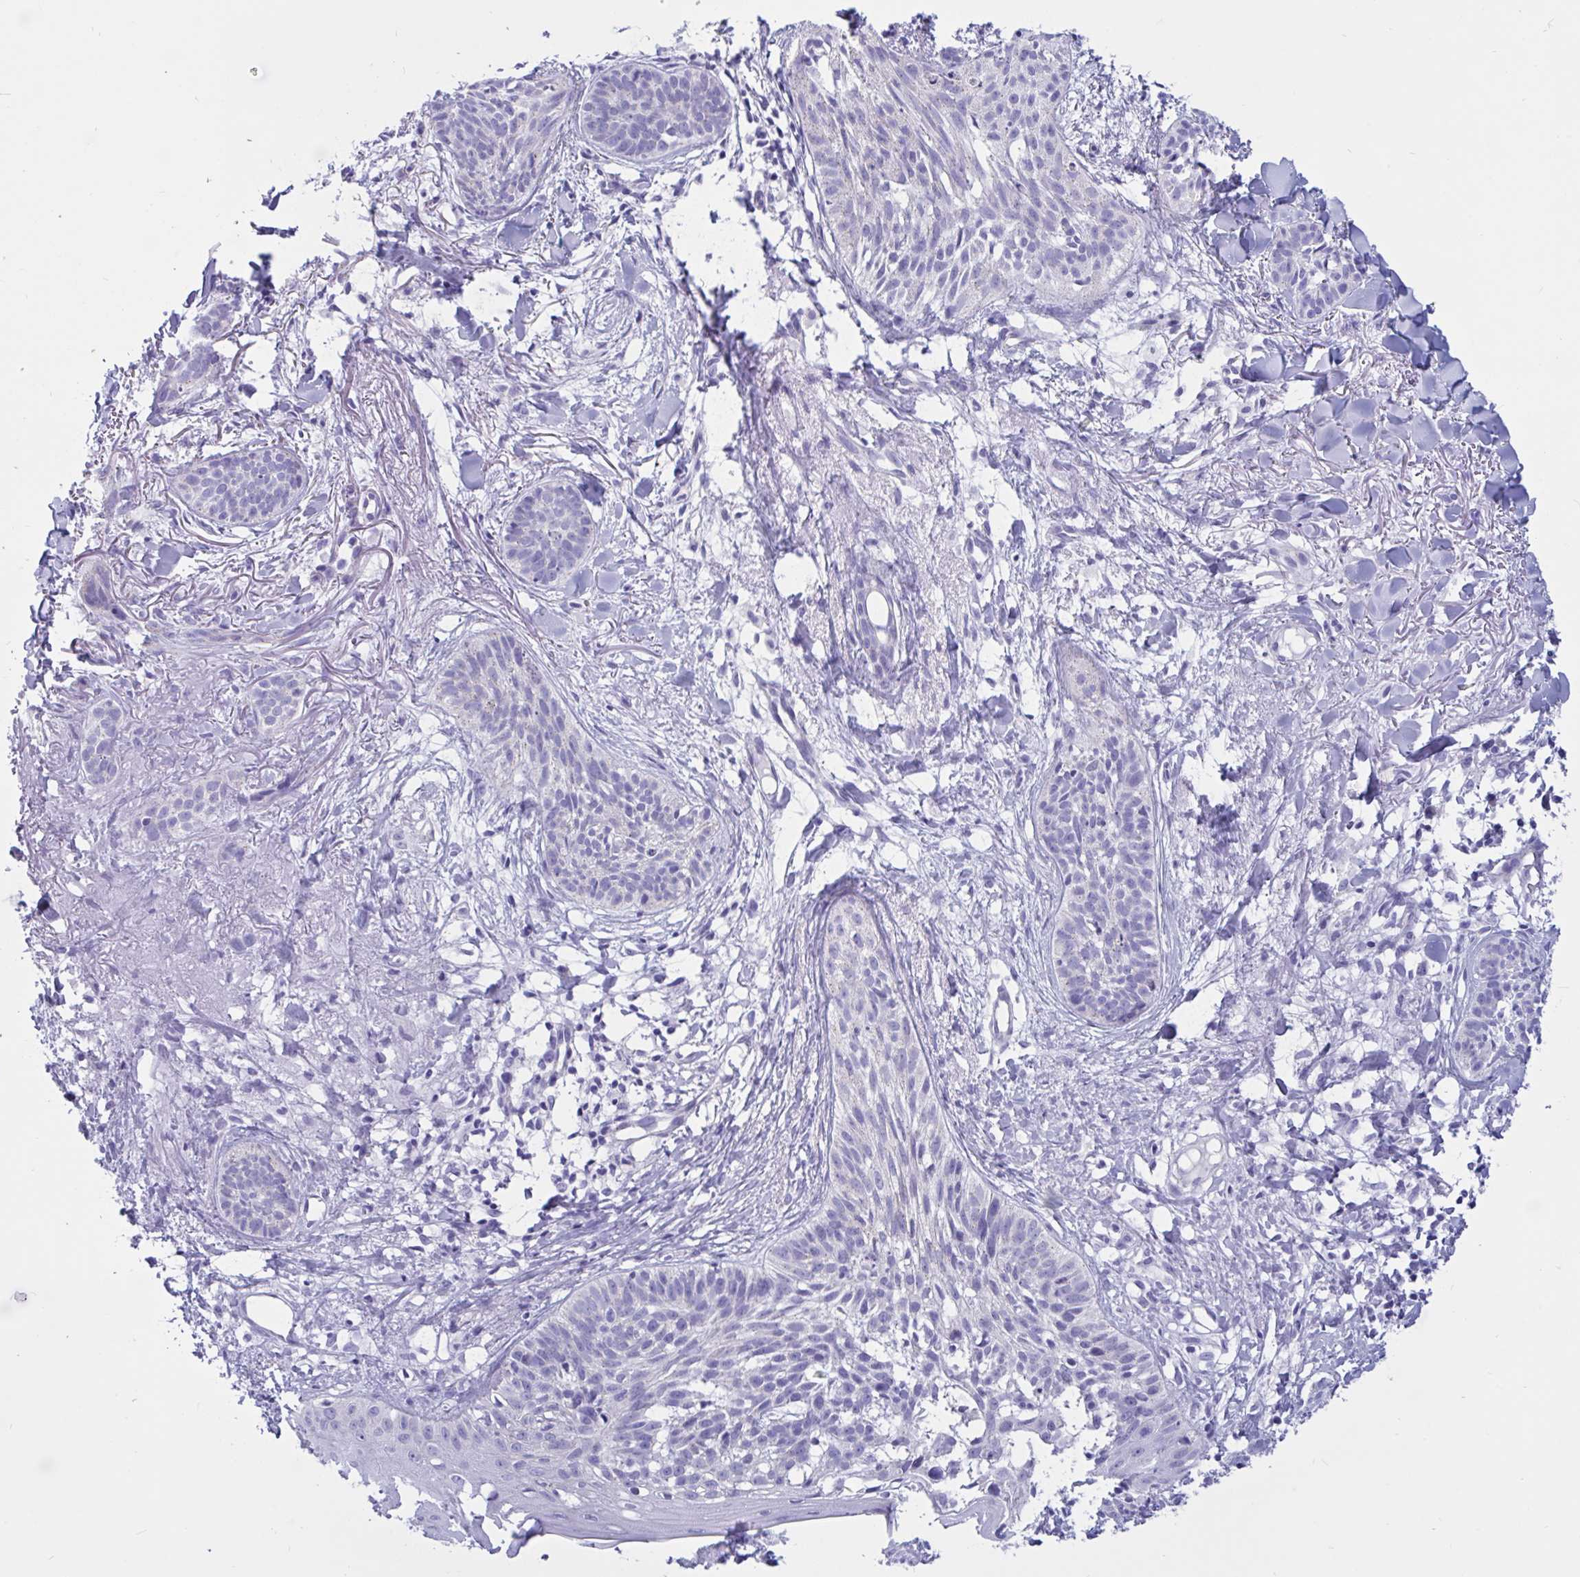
{"staining": {"intensity": "negative", "quantity": "none", "location": "none"}, "tissue": "skin cancer", "cell_type": "Tumor cells", "image_type": "cancer", "snomed": [{"axis": "morphology", "description": "Basal cell carcinoma"}, {"axis": "topography", "description": "Skin"}], "caption": "This is a image of immunohistochemistry staining of skin basal cell carcinoma, which shows no positivity in tumor cells.", "gene": "RNASE3", "patient": {"sex": "male", "age": 52}}